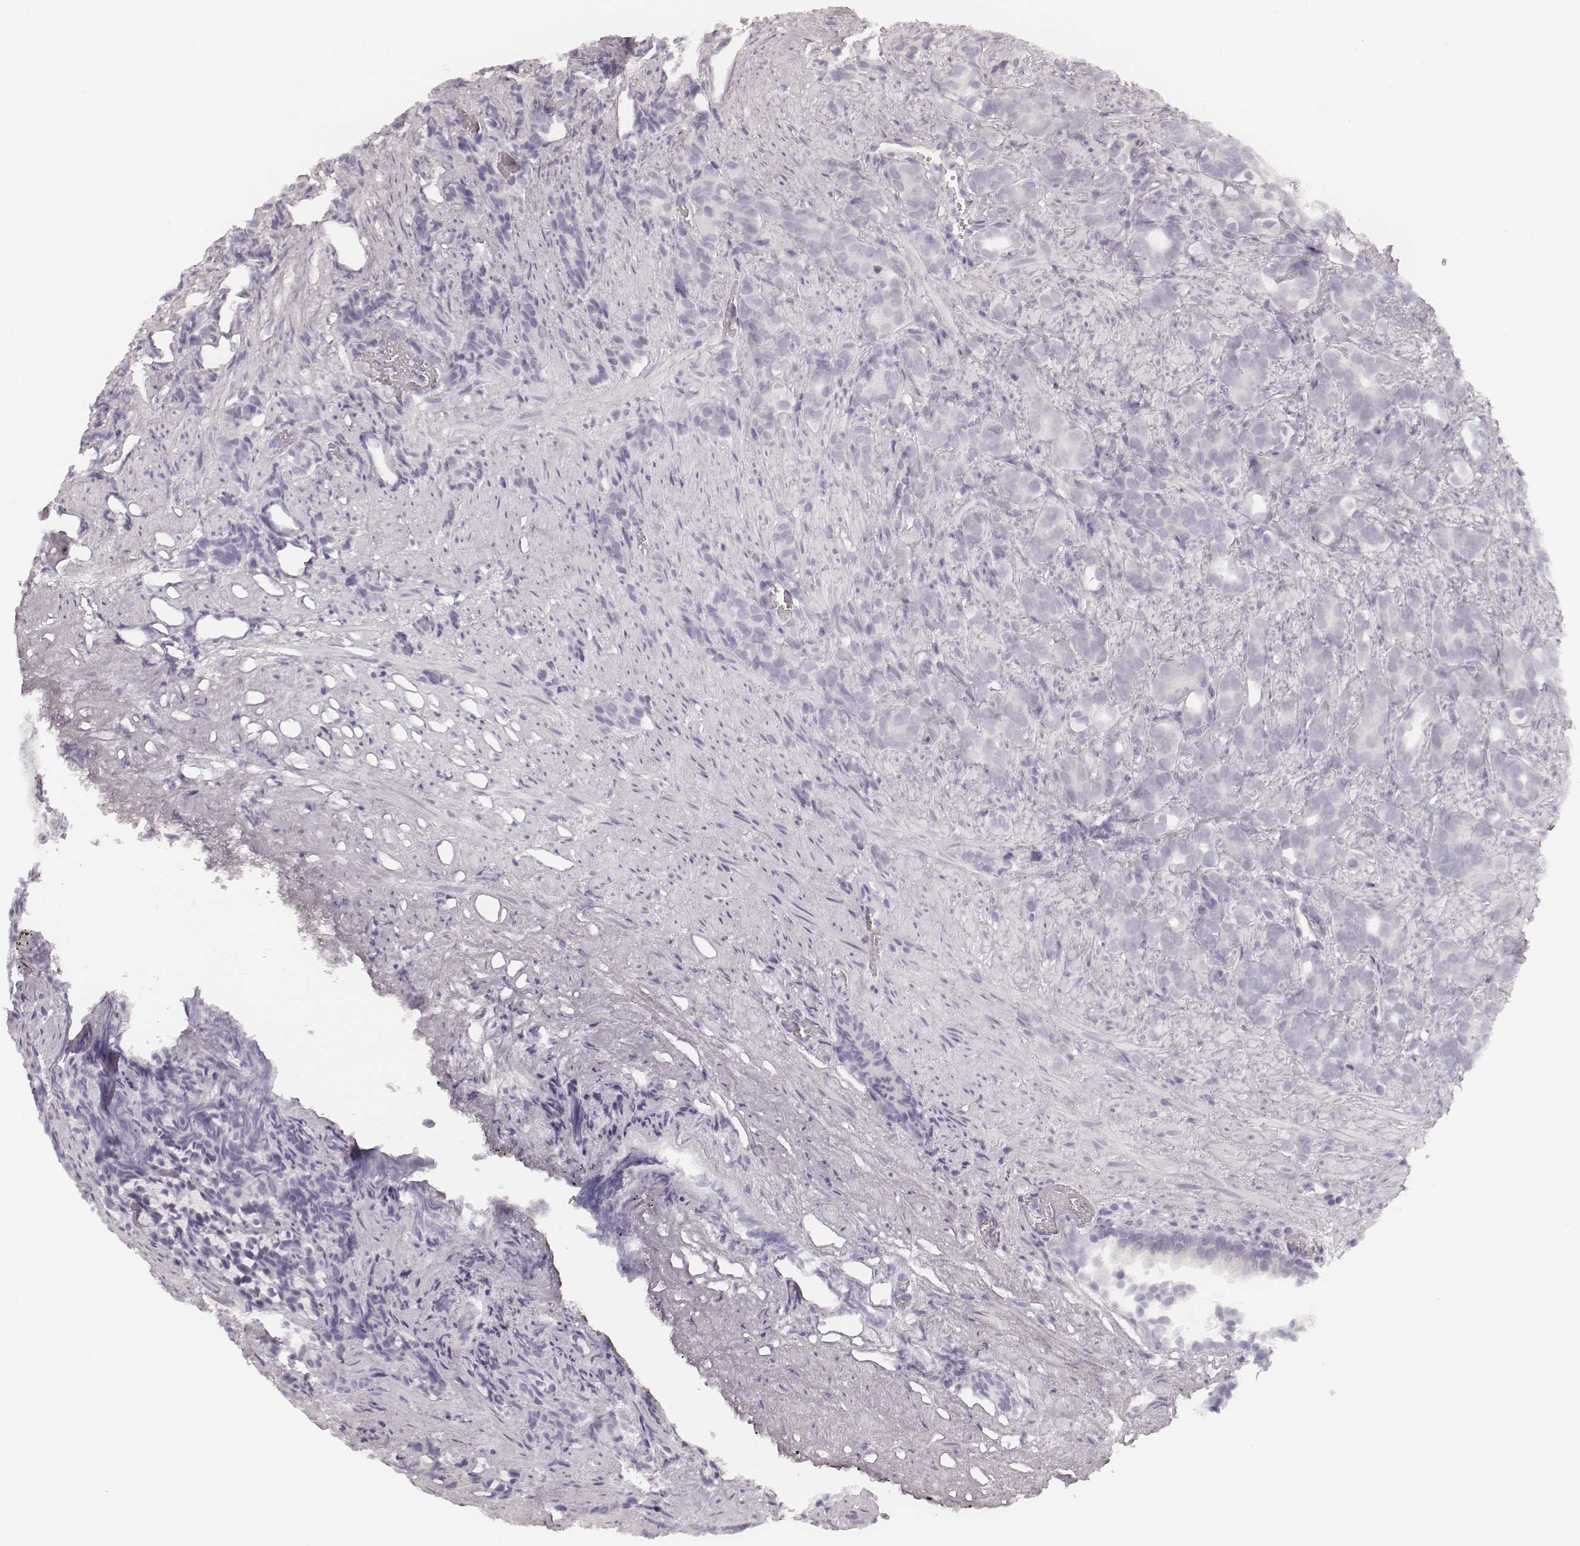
{"staining": {"intensity": "negative", "quantity": "none", "location": "none"}, "tissue": "prostate cancer", "cell_type": "Tumor cells", "image_type": "cancer", "snomed": [{"axis": "morphology", "description": "Adenocarcinoma, High grade"}, {"axis": "topography", "description": "Prostate"}], "caption": "The photomicrograph demonstrates no staining of tumor cells in prostate cancer.", "gene": "HNF4G", "patient": {"sex": "male", "age": 84}}